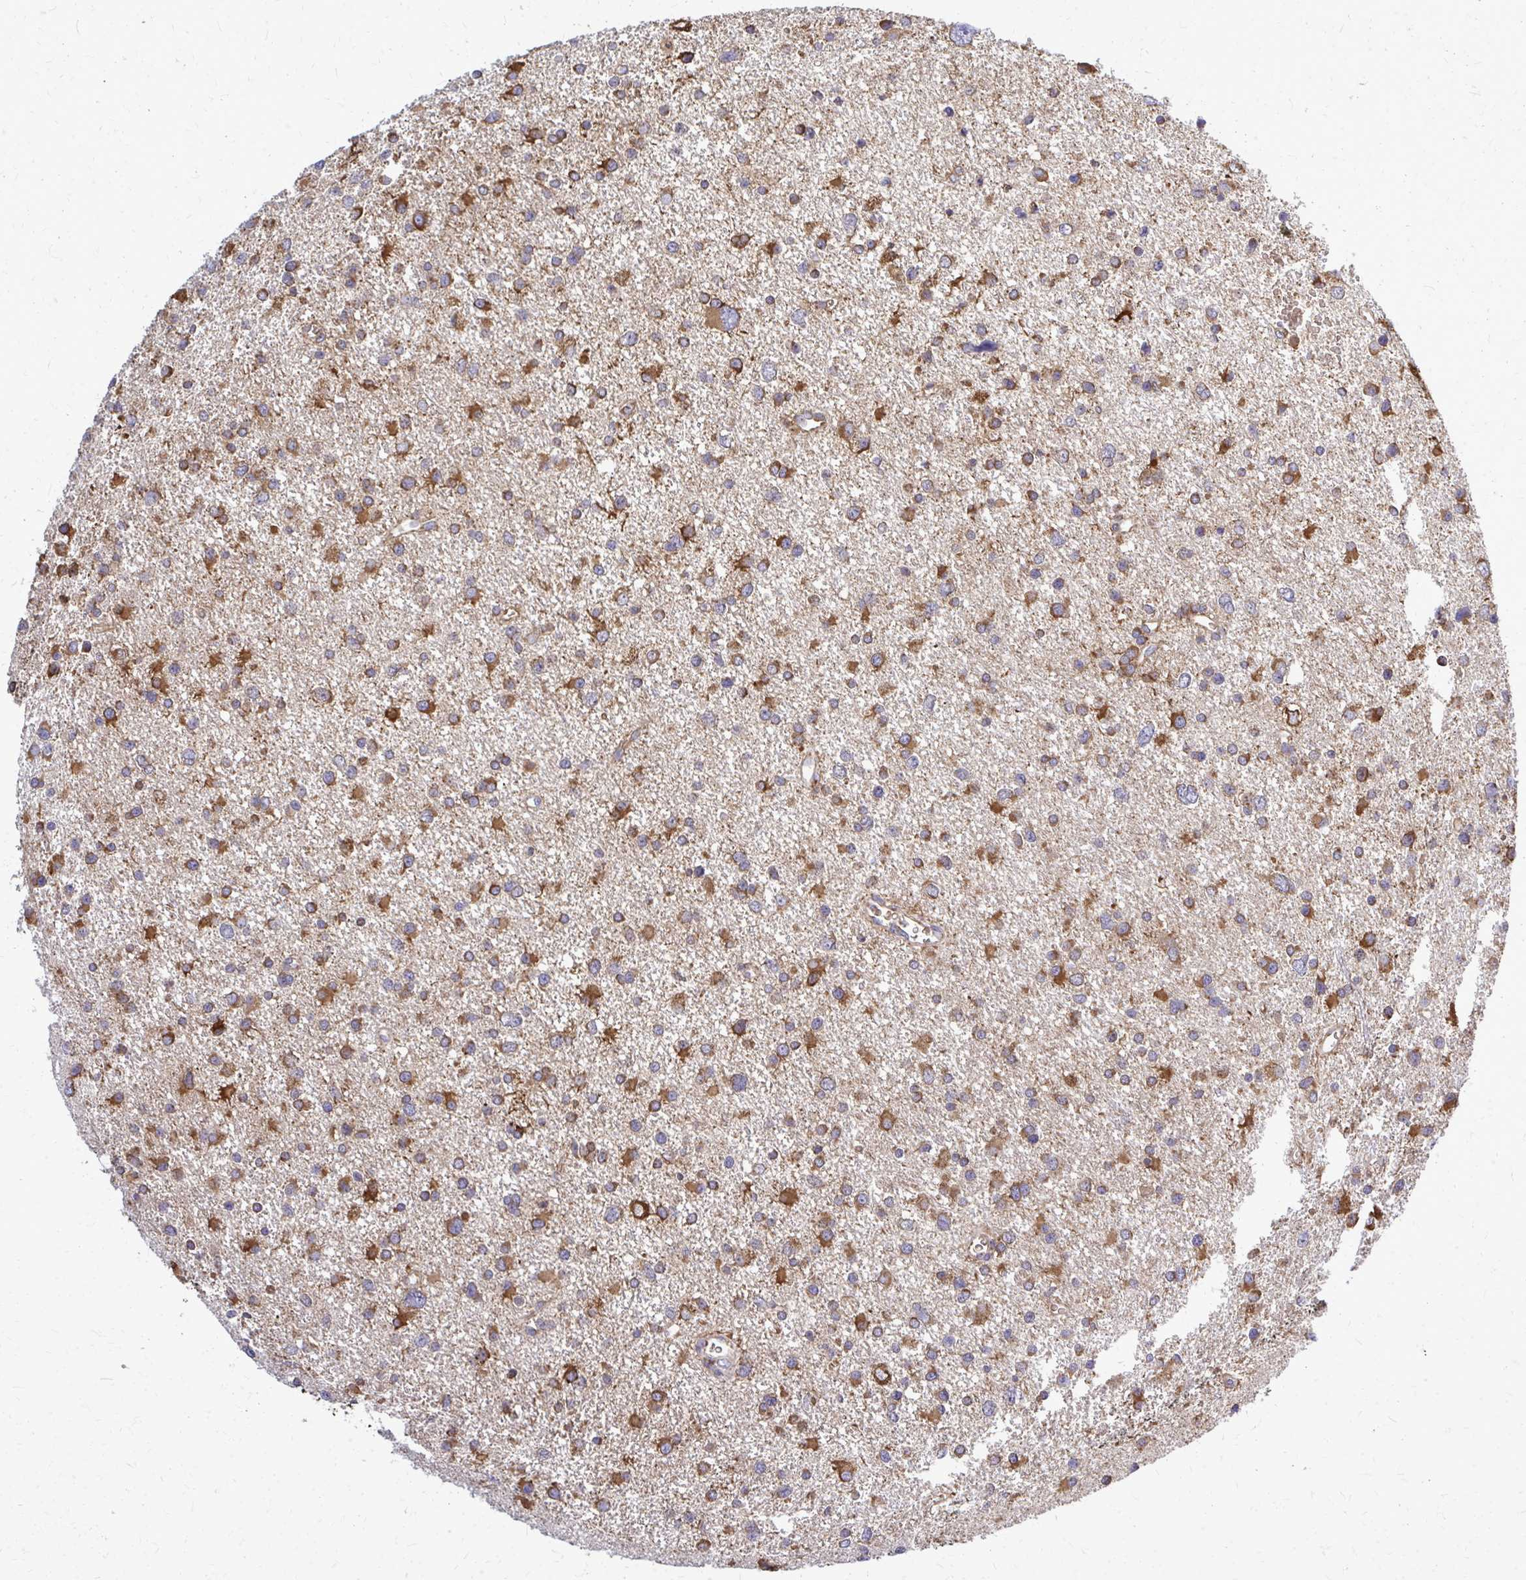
{"staining": {"intensity": "moderate", "quantity": ">75%", "location": "cytoplasmic/membranous"}, "tissue": "glioma", "cell_type": "Tumor cells", "image_type": "cancer", "snomed": [{"axis": "morphology", "description": "Glioma, malignant, Low grade"}, {"axis": "topography", "description": "Brain"}], "caption": "This is a photomicrograph of immunohistochemistry (IHC) staining of malignant low-grade glioma, which shows moderate expression in the cytoplasmic/membranous of tumor cells.", "gene": "PDK4", "patient": {"sex": "female", "age": 55}}